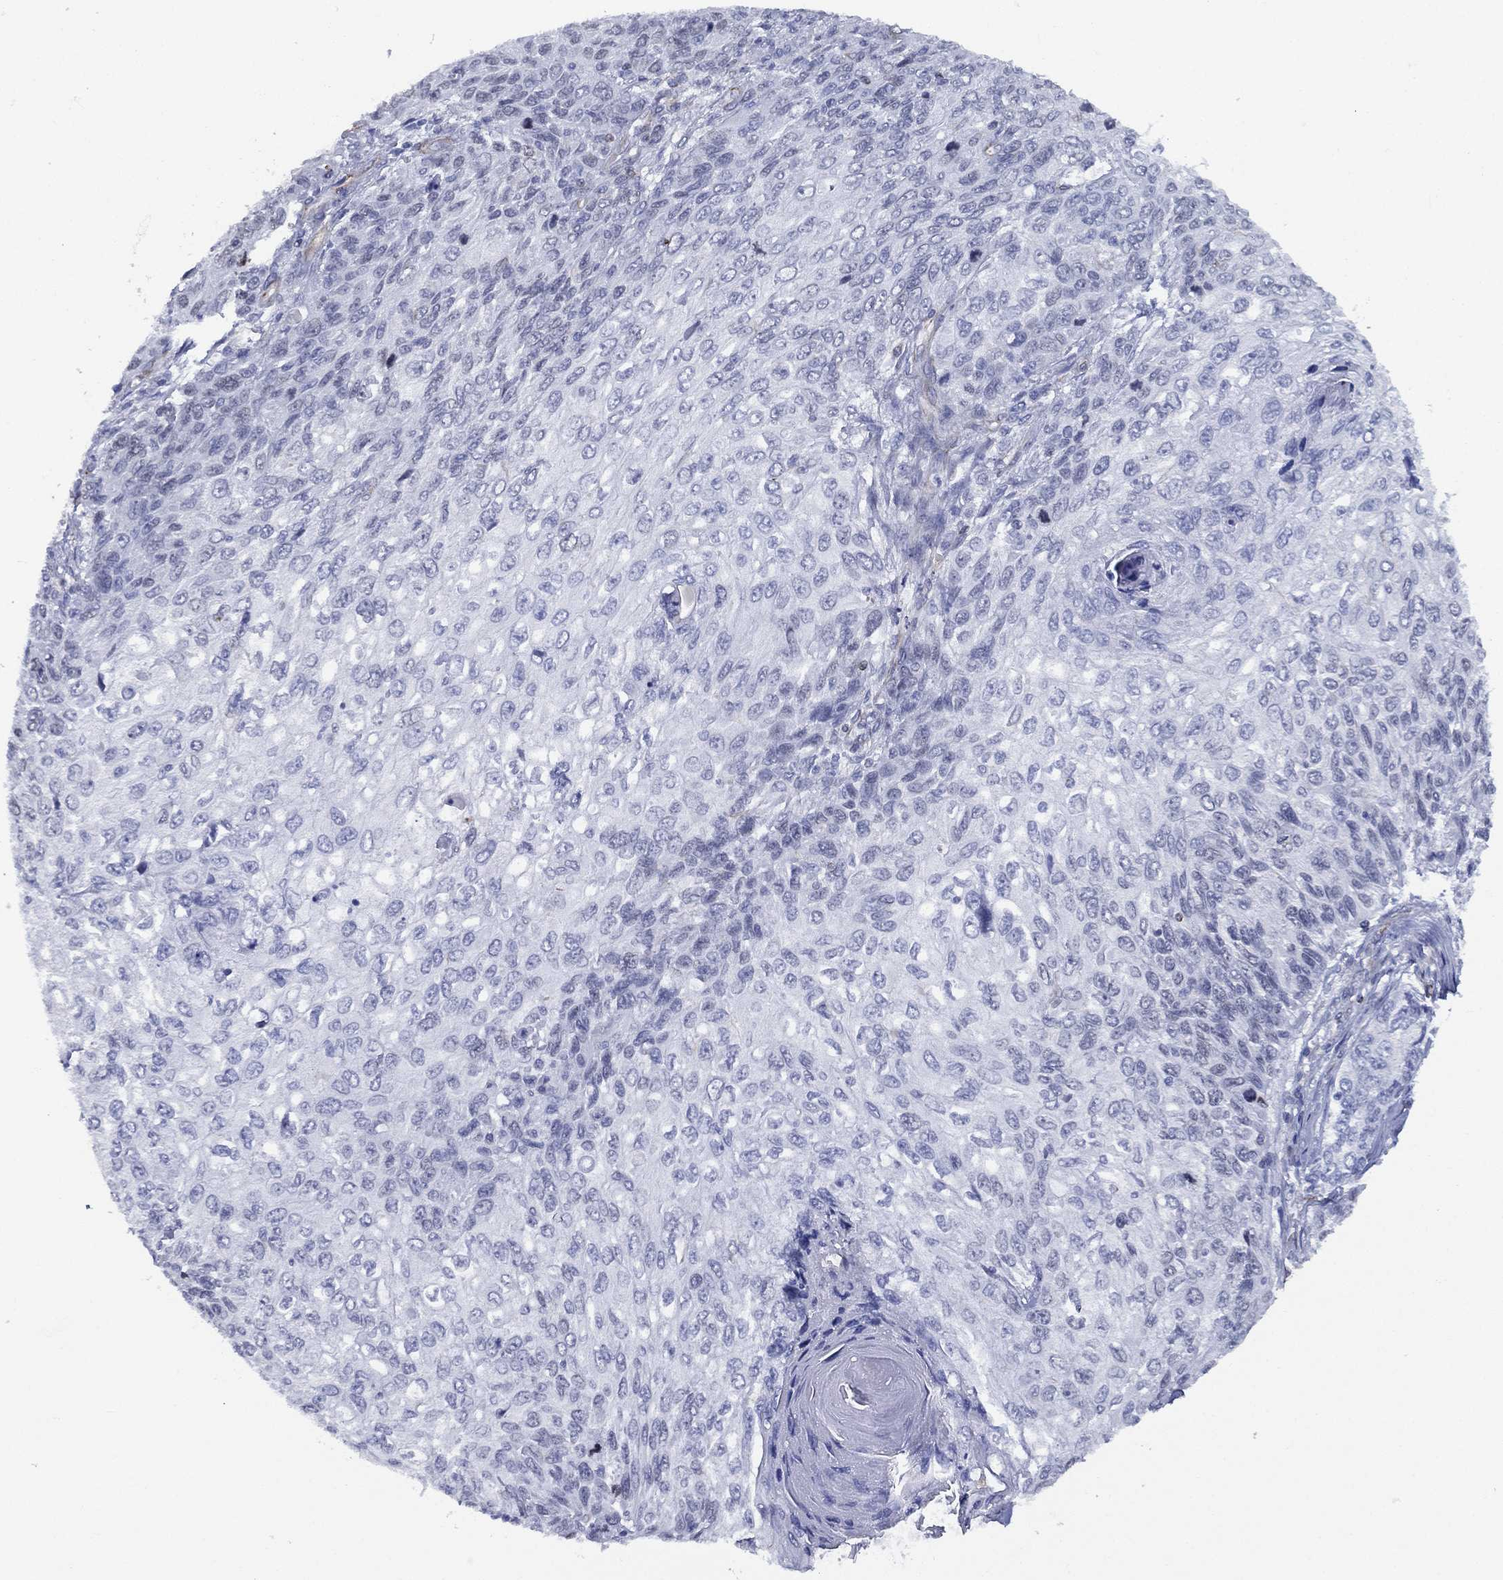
{"staining": {"intensity": "negative", "quantity": "none", "location": "none"}, "tissue": "skin cancer", "cell_type": "Tumor cells", "image_type": "cancer", "snomed": [{"axis": "morphology", "description": "Squamous cell carcinoma, NOS"}, {"axis": "topography", "description": "Skin"}], "caption": "There is no significant expression in tumor cells of skin squamous cell carcinoma.", "gene": "MAS1", "patient": {"sex": "male", "age": 92}}